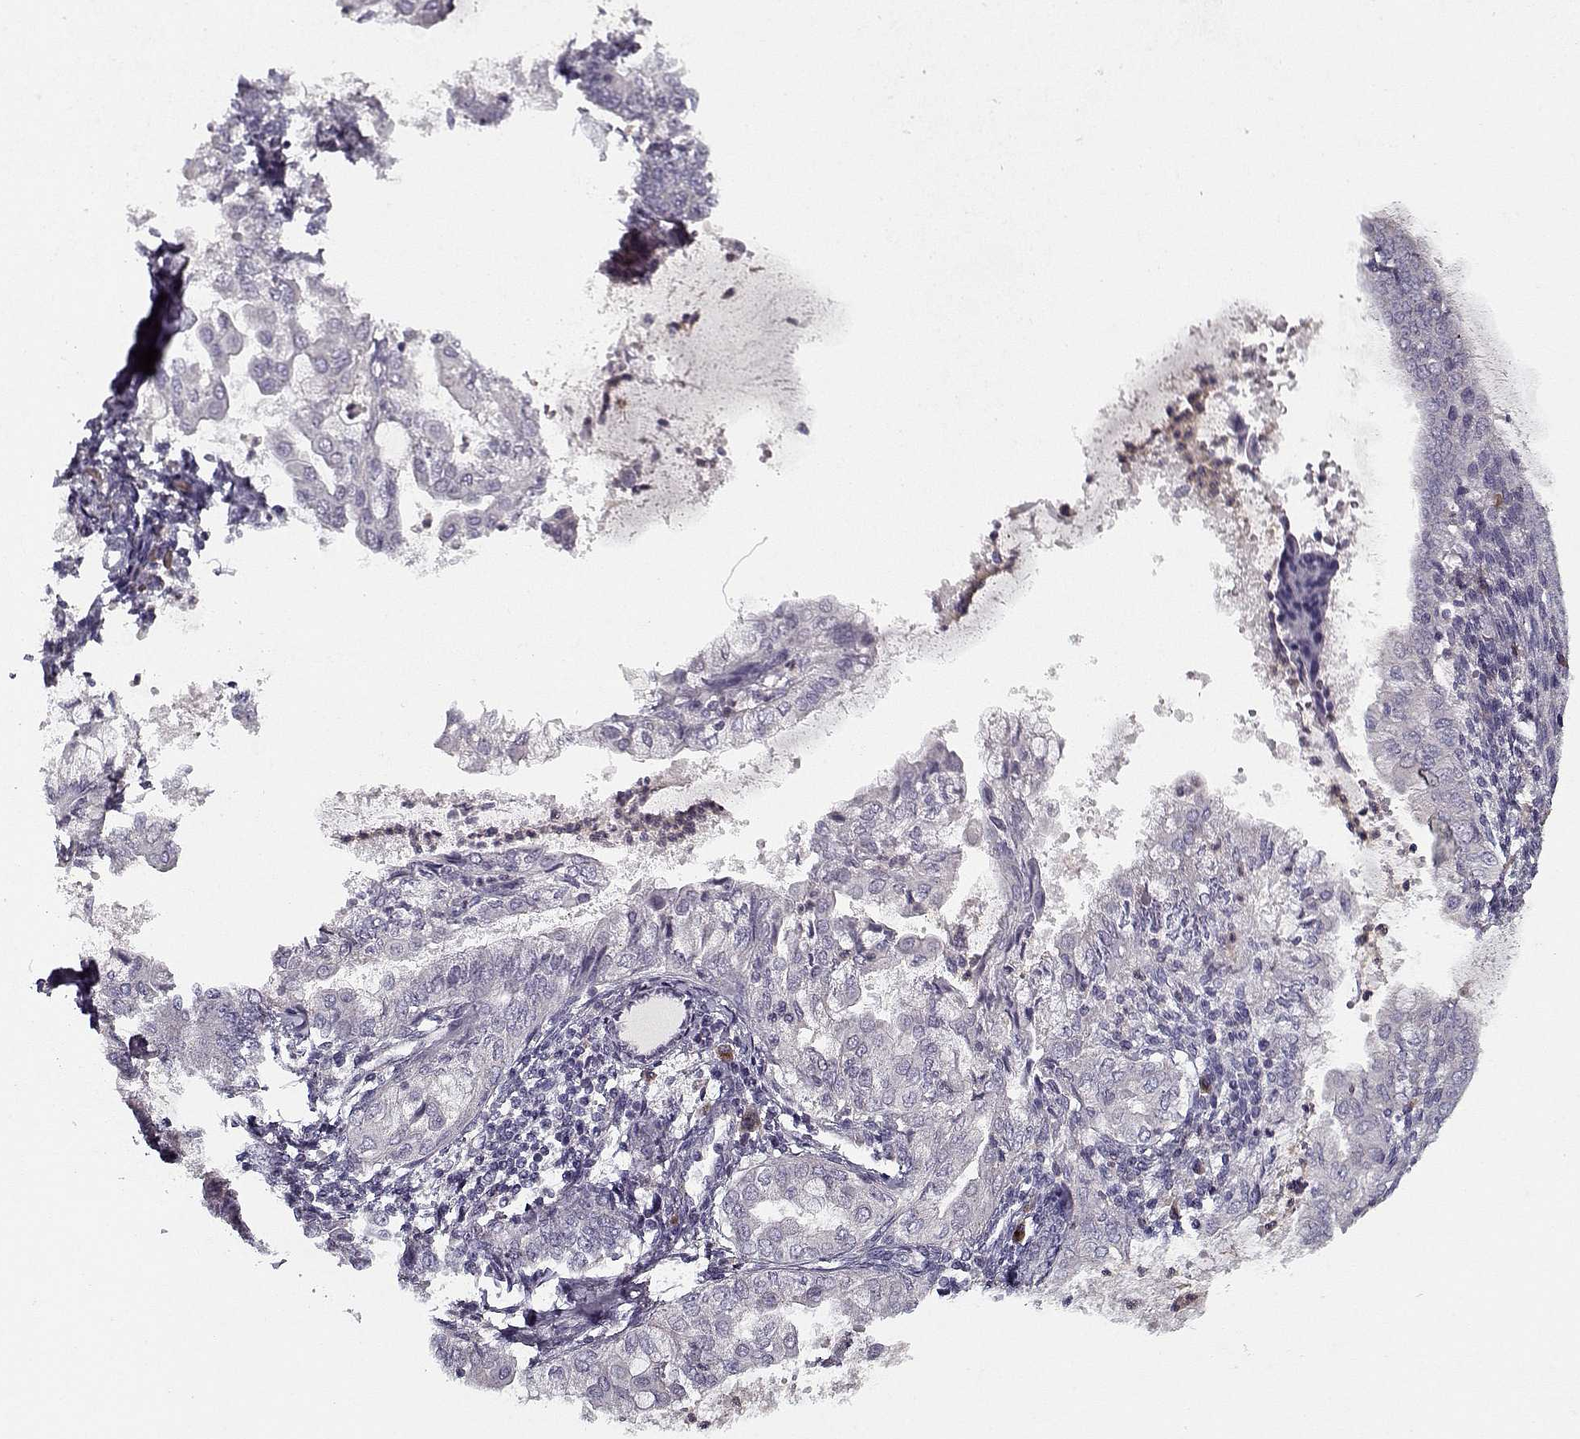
{"staining": {"intensity": "negative", "quantity": "none", "location": "none"}, "tissue": "endometrial cancer", "cell_type": "Tumor cells", "image_type": "cancer", "snomed": [{"axis": "morphology", "description": "Adenocarcinoma, NOS"}, {"axis": "topography", "description": "Endometrium"}], "caption": "Immunohistochemical staining of endometrial adenocarcinoma exhibits no significant staining in tumor cells.", "gene": "UNC13D", "patient": {"sex": "female", "age": 68}}